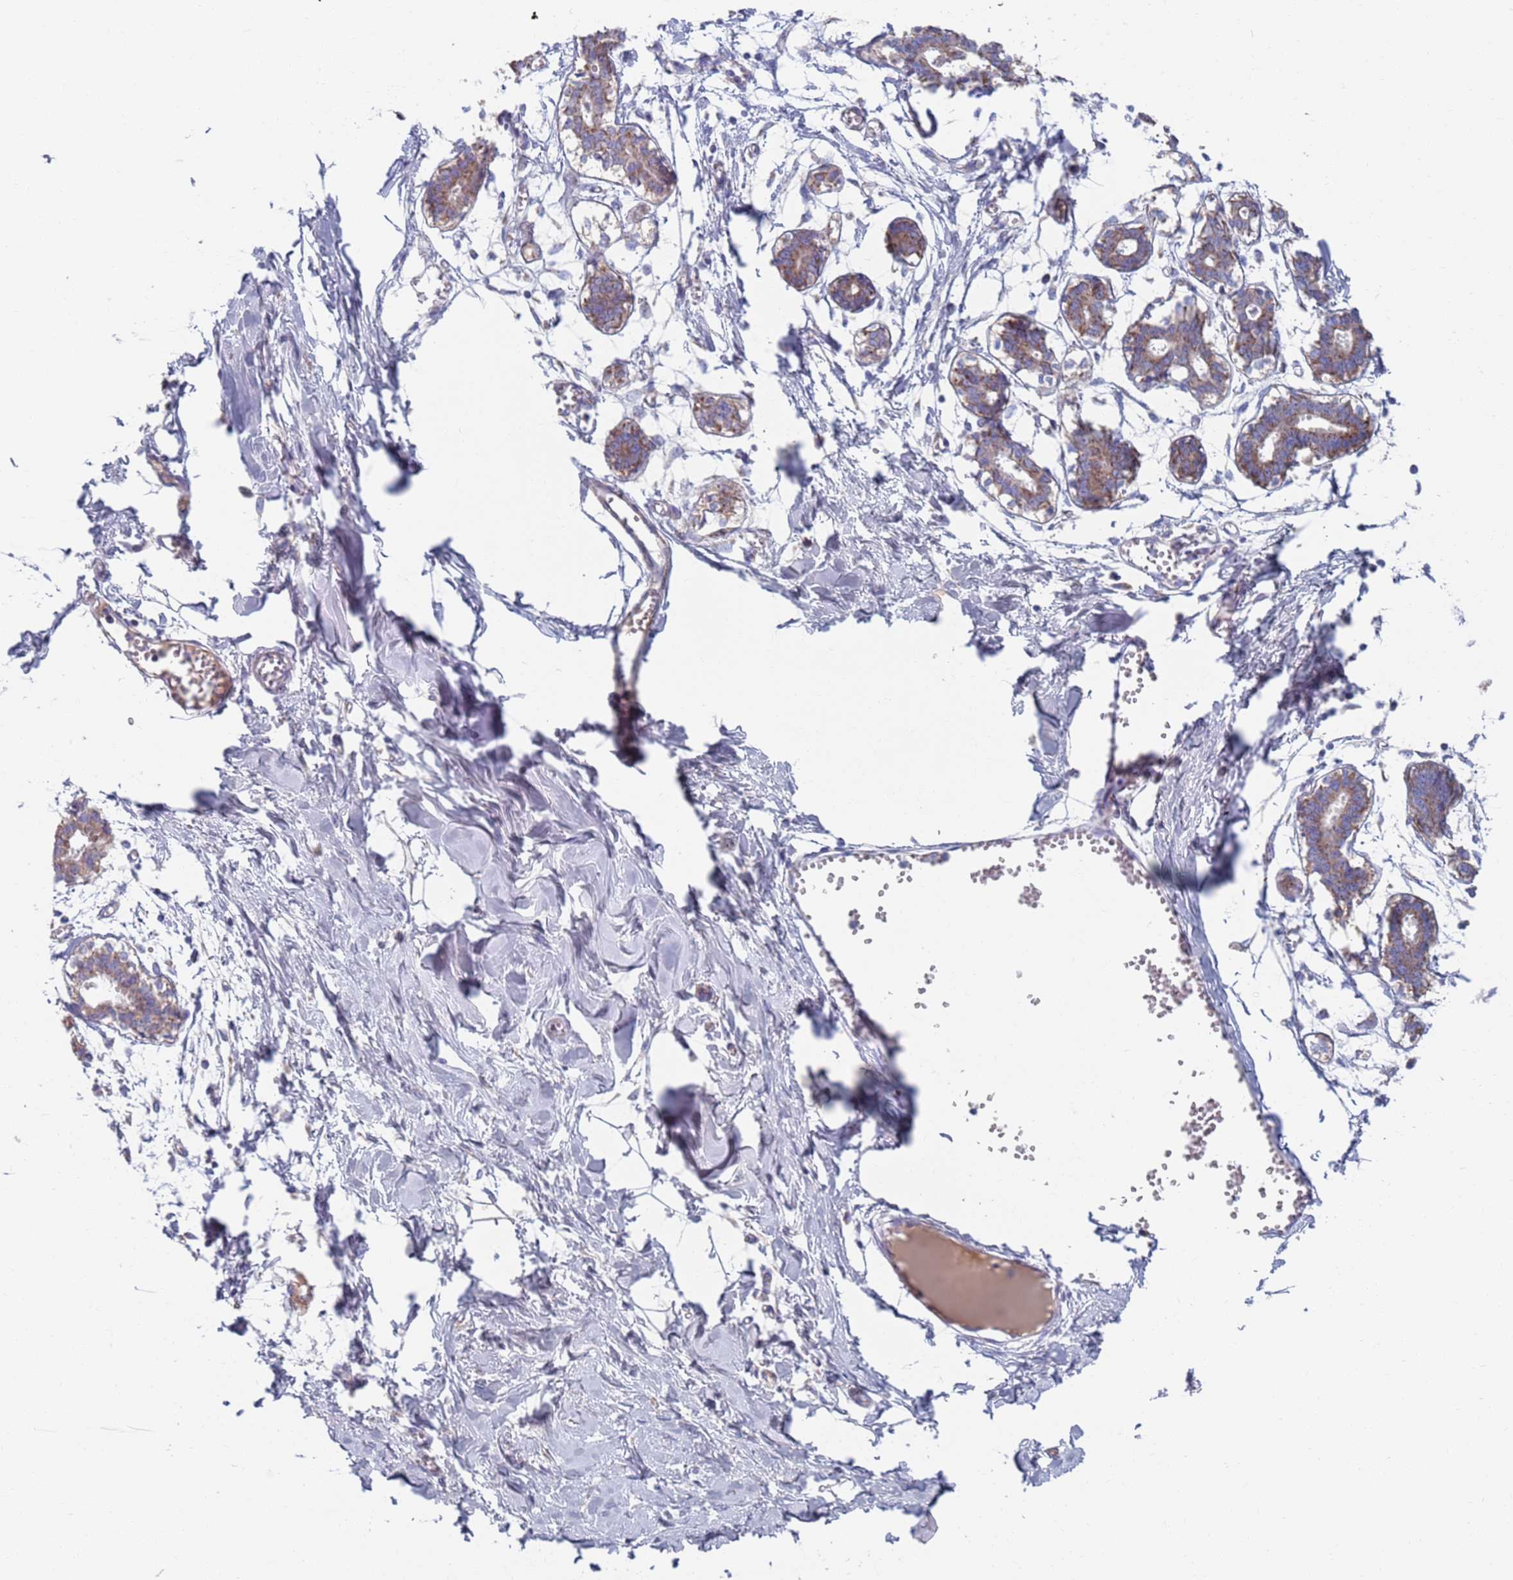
{"staining": {"intensity": "negative", "quantity": "none", "location": "none"}, "tissue": "breast", "cell_type": "Adipocytes", "image_type": "normal", "snomed": [{"axis": "morphology", "description": "Normal tissue, NOS"}, {"axis": "topography", "description": "Breast"}], "caption": "Adipocytes show no significant staining in normal breast. (Stains: DAB (3,3'-diaminobenzidine) immunohistochemistry with hematoxylin counter stain, Microscopy: brightfield microscopy at high magnification).", "gene": "MRPL22", "patient": {"sex": "female", "age": 27}}